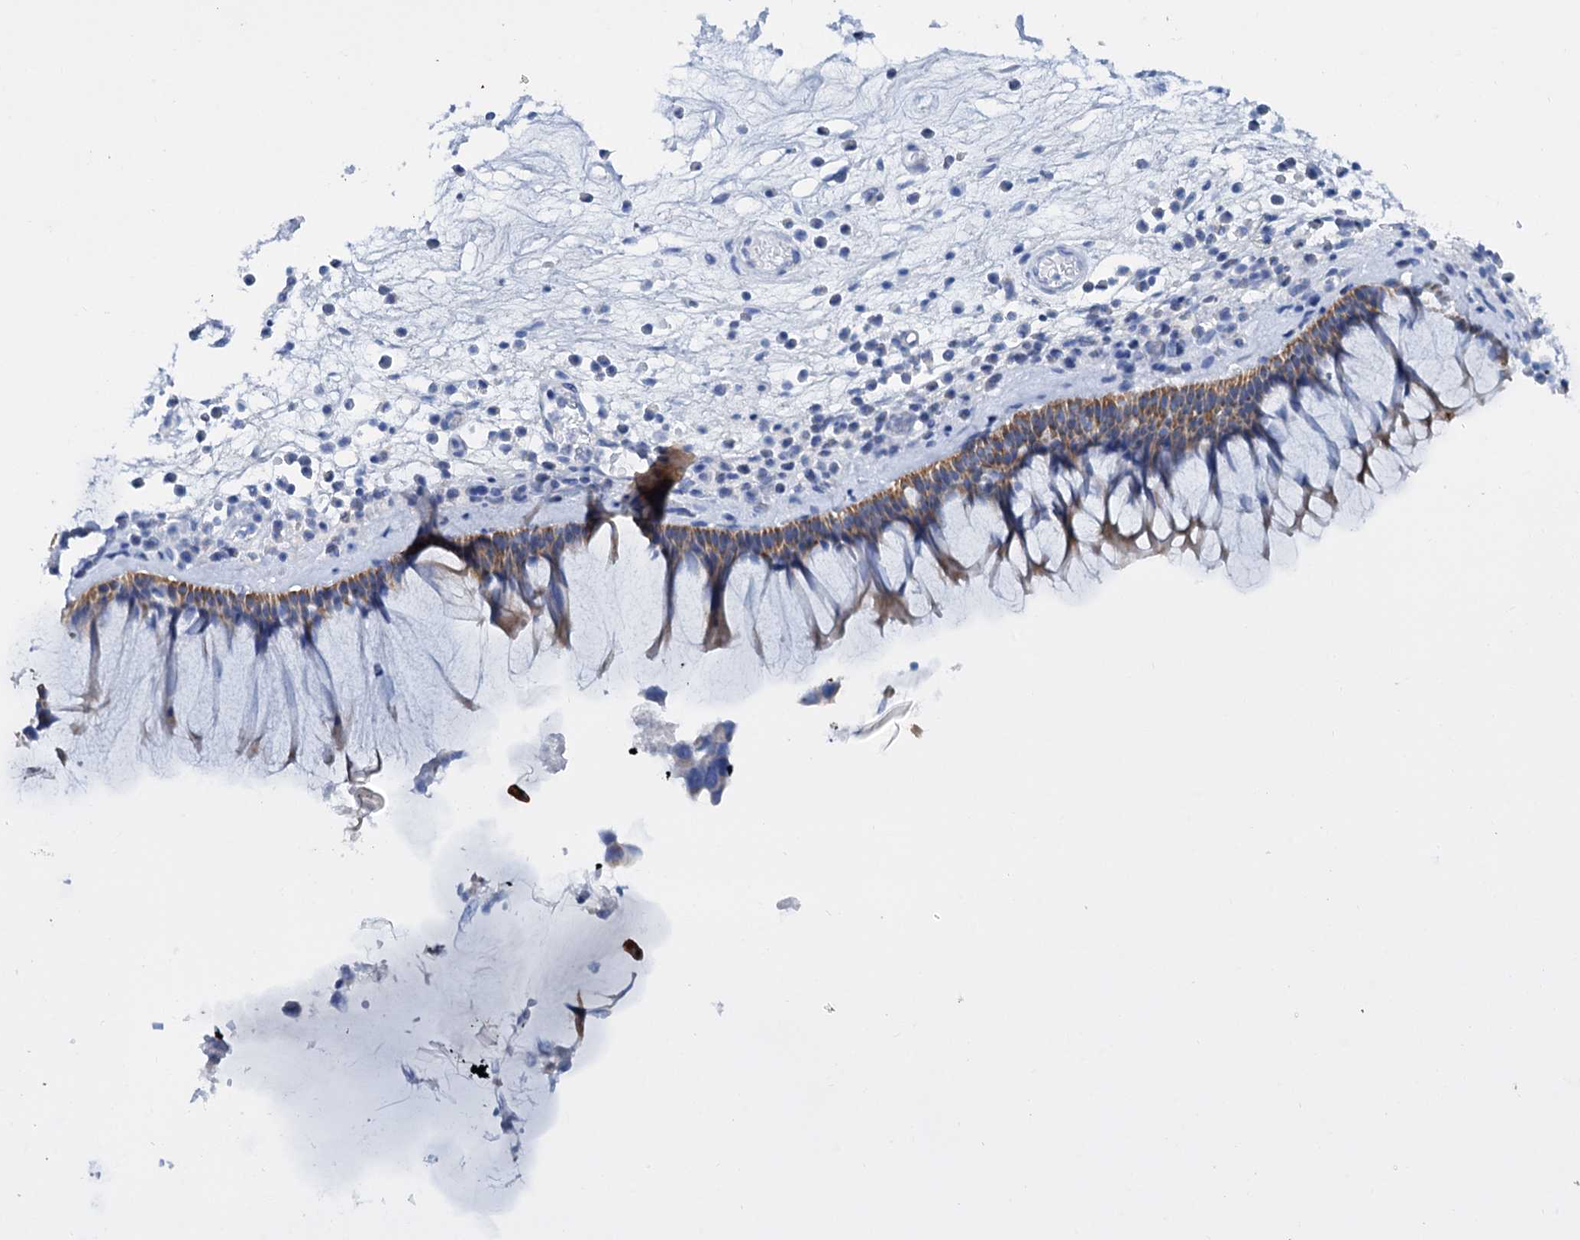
{"staining": {"intensity": "moderate", "quantity": ">75%", "location": "cytoplasmic/membranous"}, "tissue": "nasopharynx", "cell_type": "Respiratory epithelial cells", "image_type": "normal", "snomed": [{"axis": "morphology", "description": "Normal tissue, NOS"}, {"axis": "morphology", "description": "Inflammation, NOS"}, {"axis": "topography", "description": "Nasopharynx"}], "caption": "IHC (DAB) staining of normal human nasopharynx shows moderate cytoplasmic/membranous protein positivity in approximately >75% of respiratory epithelial cells. (DAB (3,3'-diaminobenzidine) IHC, brown staining for protein, blue staining for nuclei).", "gene": "FAAP20", "patient": {"sex": "male", "age": 70}}